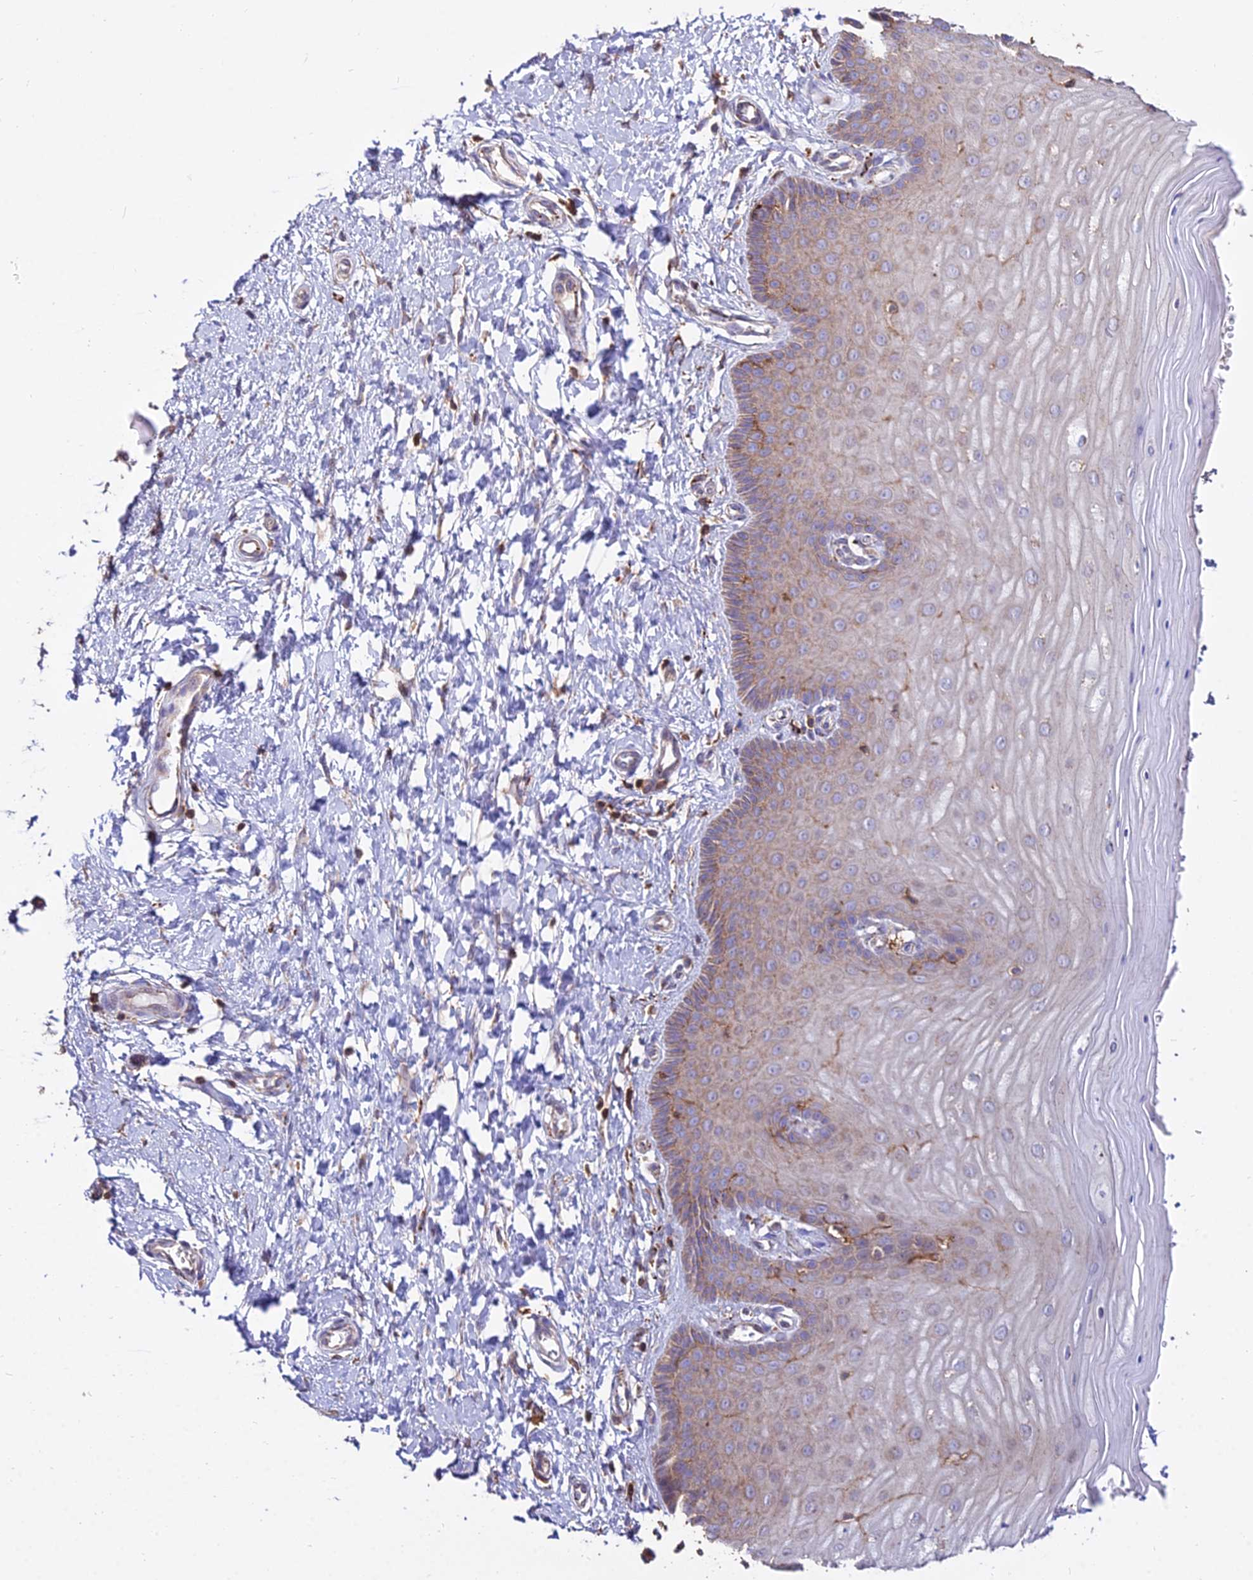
{"staining": {"intensity": "weak", "quantity": ">75%", "location": "cytoplasmic/membranous"}, "tissue": "cervix", "cell_type": "Glandular cells", "image_type": "normal", "snomed": [{"axis": "morphology", "description": "Normal tissue, NOS"}, {"axis": "topography", "description": "Cervix"}], "caption": "Immunohistochemical staining of normal human cervix reveals >75% levels of weak cytoplasmic/membranous protein staining in about >75% of glandular cells. (DAB (3,3'-diaminobenzidine) = brown stain, brightfield microscopy at high magnification).", "gene": "PNLIPRP3", "patient": {"sex": "female", "age": 55}}